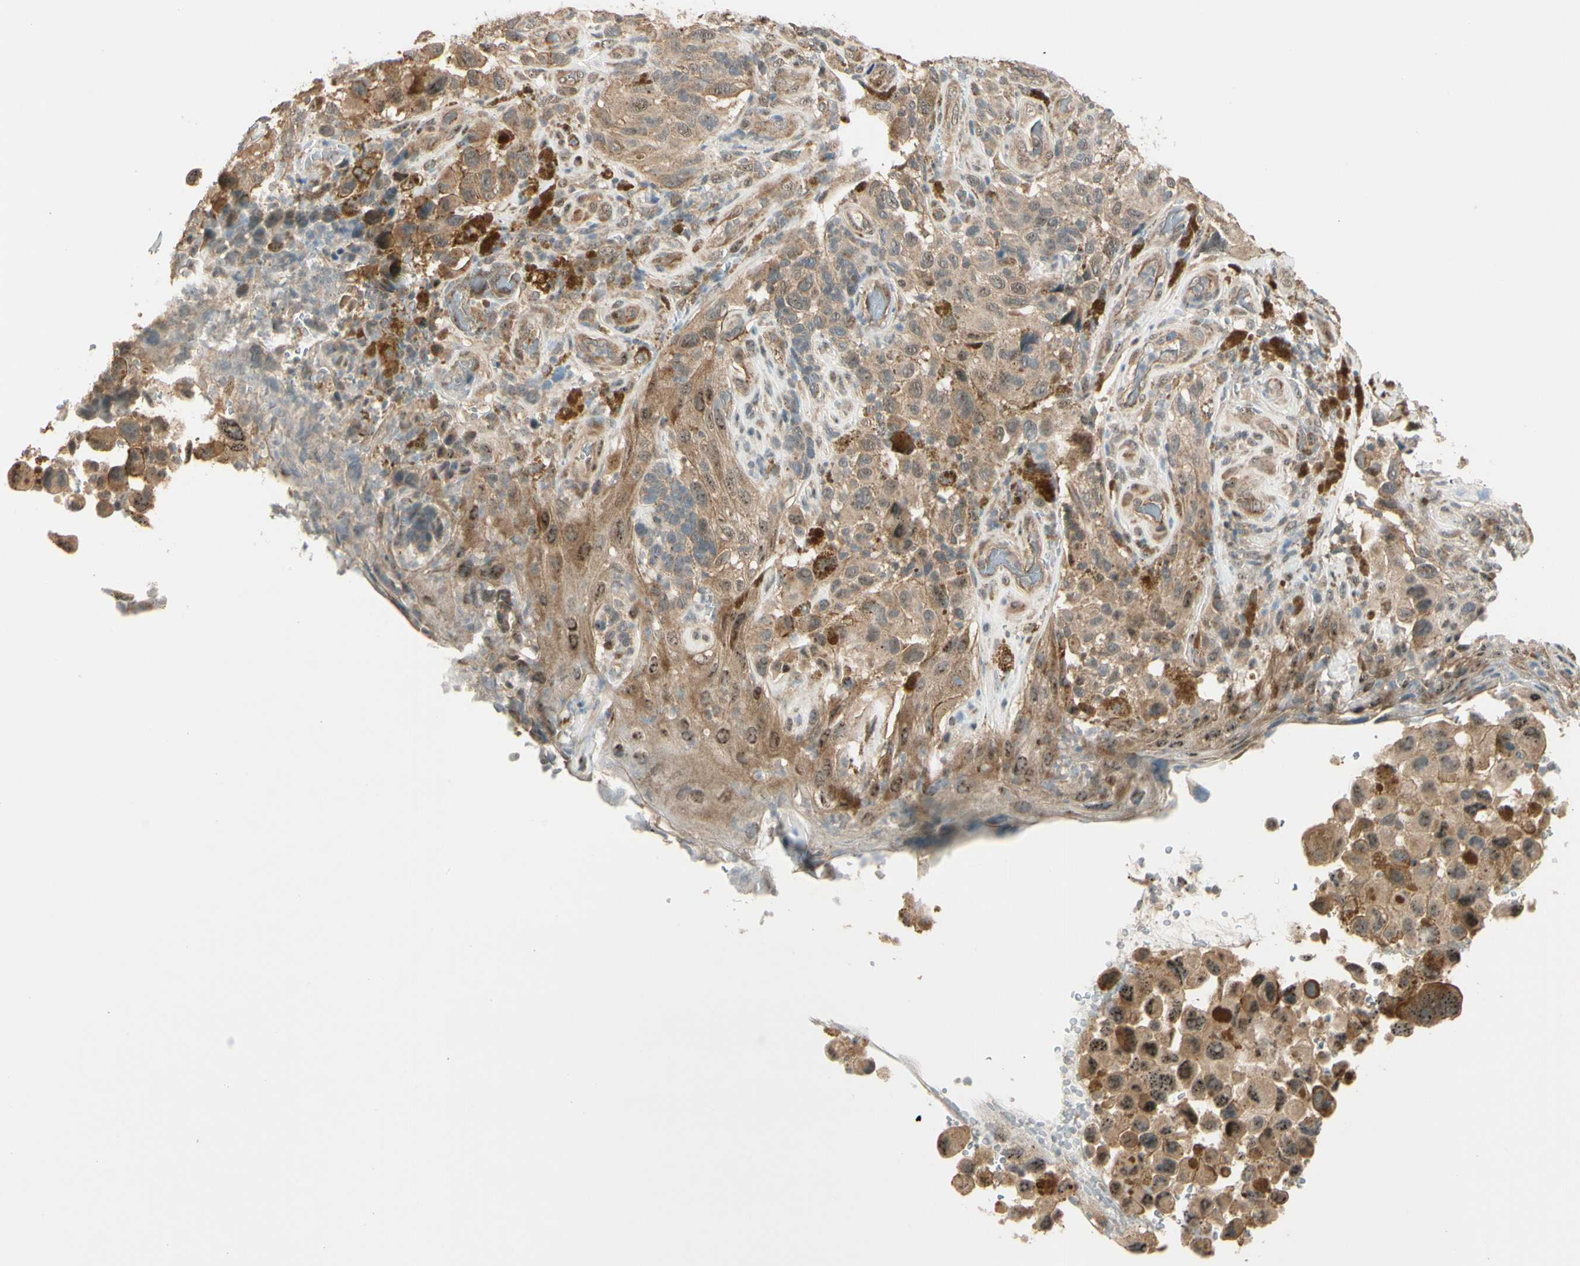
{"staining": {"intensity": "moderate", "quantity": ">75%", "location": "cytoplasmic/membranous"}, "tissue": "melanoma", "cell_type": "Tumor cells", "image_type": "cancer", "snomed": [{"axis": "morphology", "description": "Malignant melanoma, NOS"}, {"axis": "topography", "description": "Skin"}], "caption": "Moderate cytoplasmic/membranous protein staining is appreciated in approximately >75% of tumor cells in melanoma.", "gene": "MCPH1", "patient": {"sex": "female", "age": 73}}